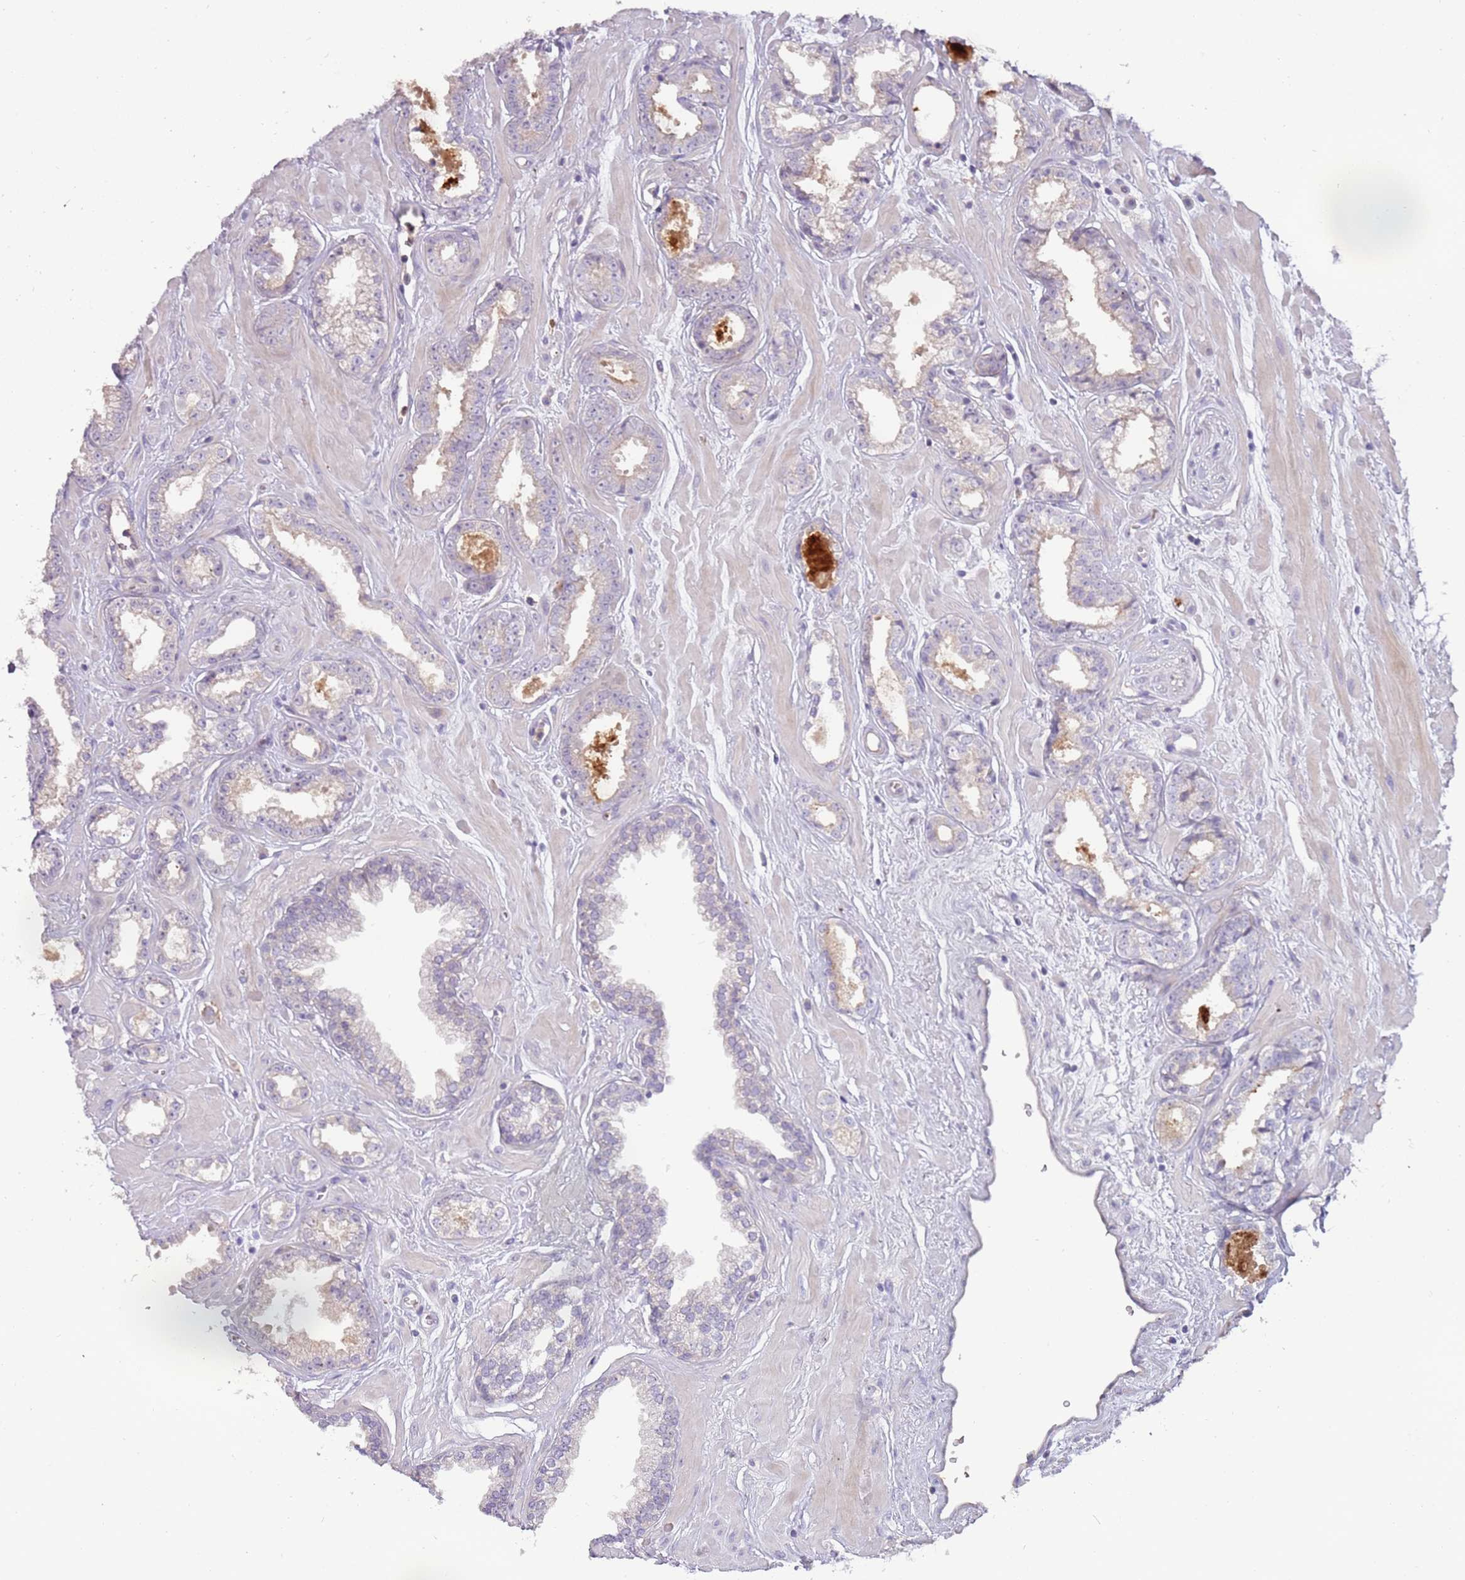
{"staining": {"intensity": "negative", "quantity": "none", "location": "none"}, "tissue": "prostate cancer", "cell_type": "Tumor cells", "image_type": "cancer", "snomed": [{"axis": "morphology", "description": "Adenocarcinoma, Low grade"}, {"axis": "topography", "description": "Prostate"}], "caption": "Tumor cells show no significant staining in prostate low-grade adenocarcinoma.", "gene": "ARHGAP5", "patient": {"sex": "male", "age": 60}}